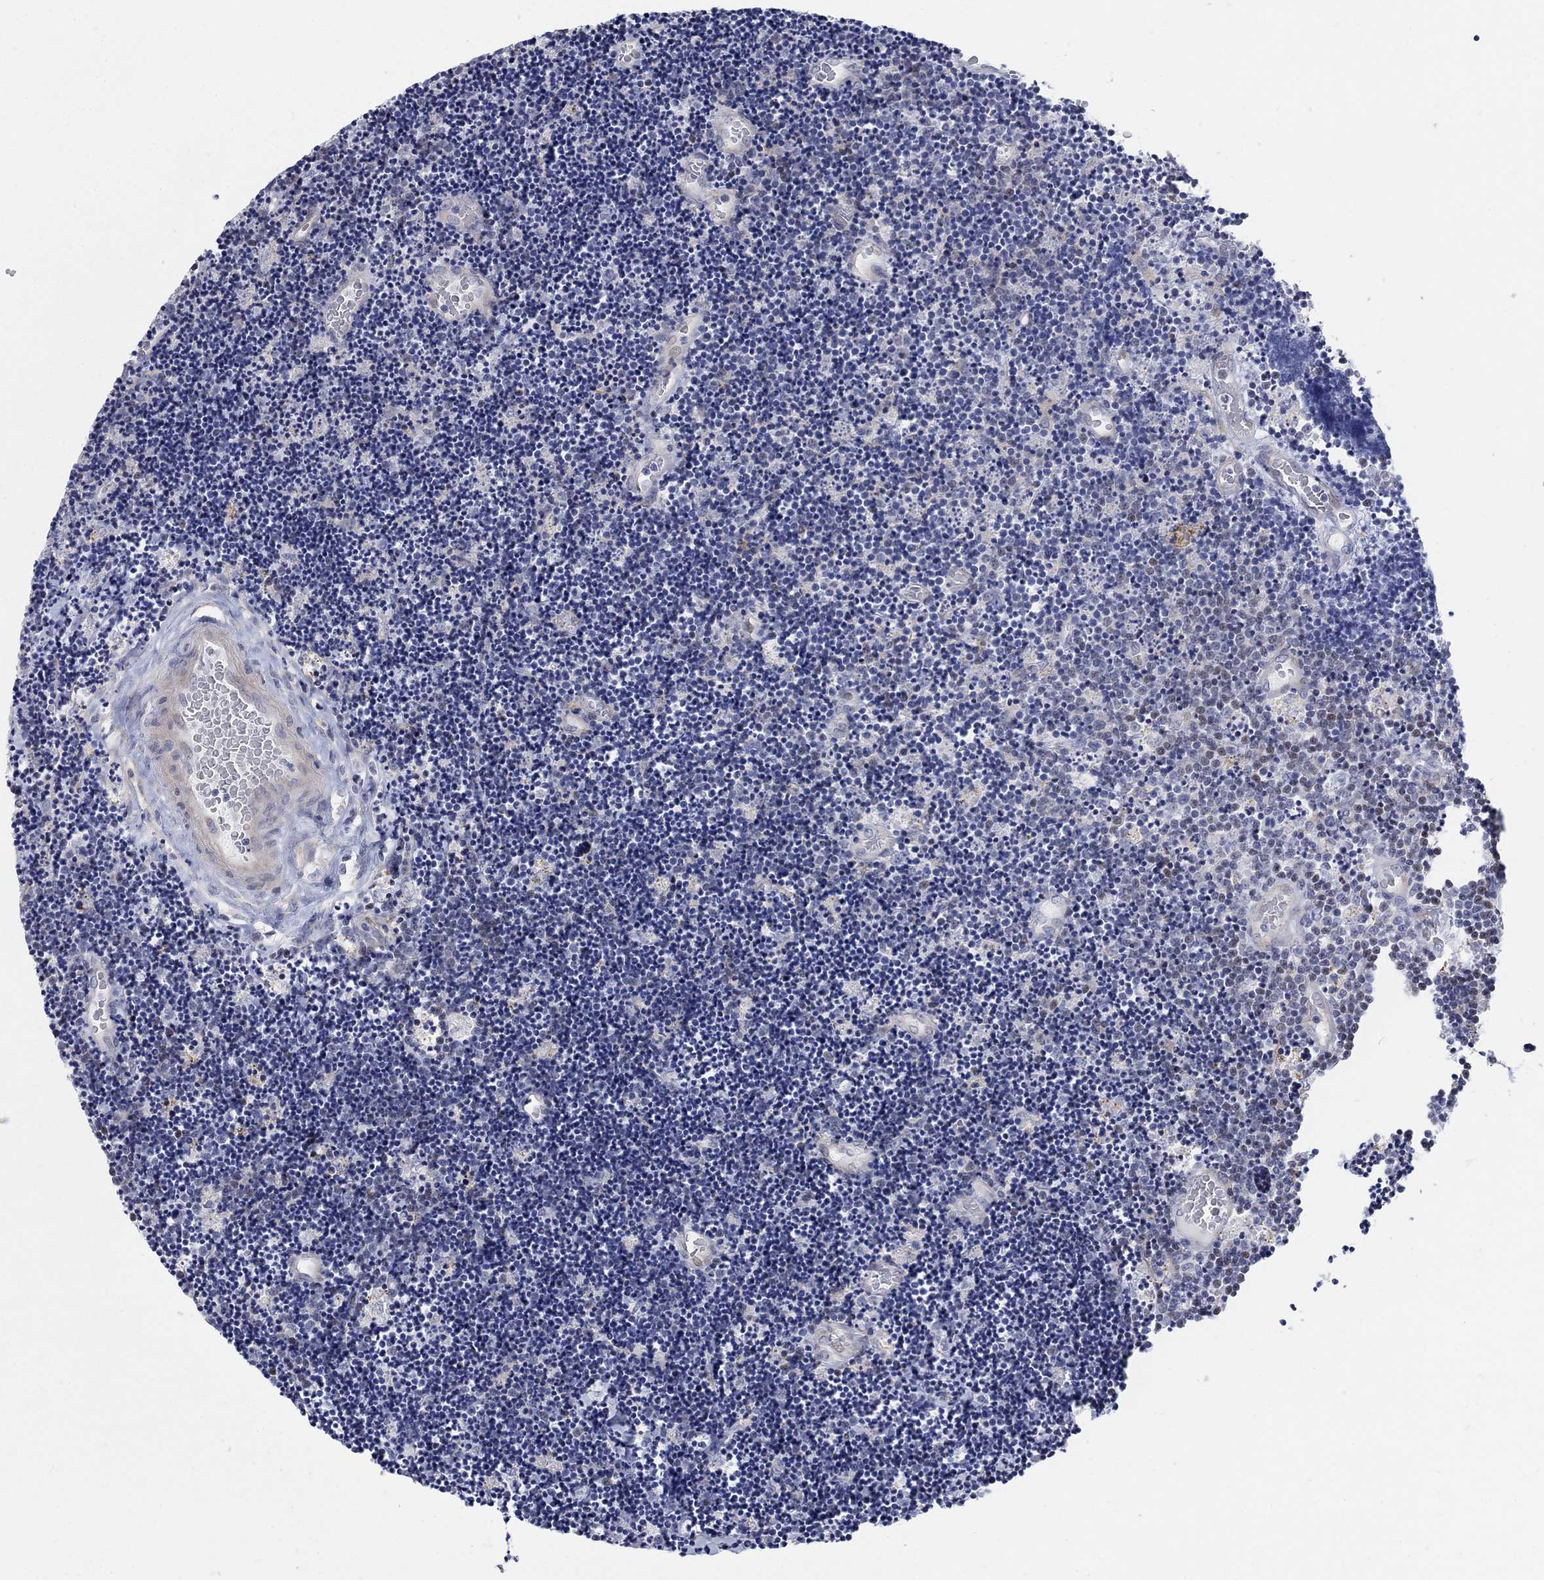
{"staining": {"intensity": "moderate", "quantity": "<25%", "location": "nuclear"}, "tissue": "lymphoma", "cell_type": "Tumor cells", "image_type": "cancer", "snomed": [{"axis": "morphology", "description": "Malignant lymphoma, non-Hodgkin's type, Low grade"}, {"axis": "topography", "description": "Brain"}], "caption": "Moderate nuclear staining for a protein is seen in approximately <25% of tumor cells of malignant lymphoma, non-Hodgkin's type (low-grade) using IHC.", "gene": "MYO3A", "patient": {"sex": "female", "age": 66}}